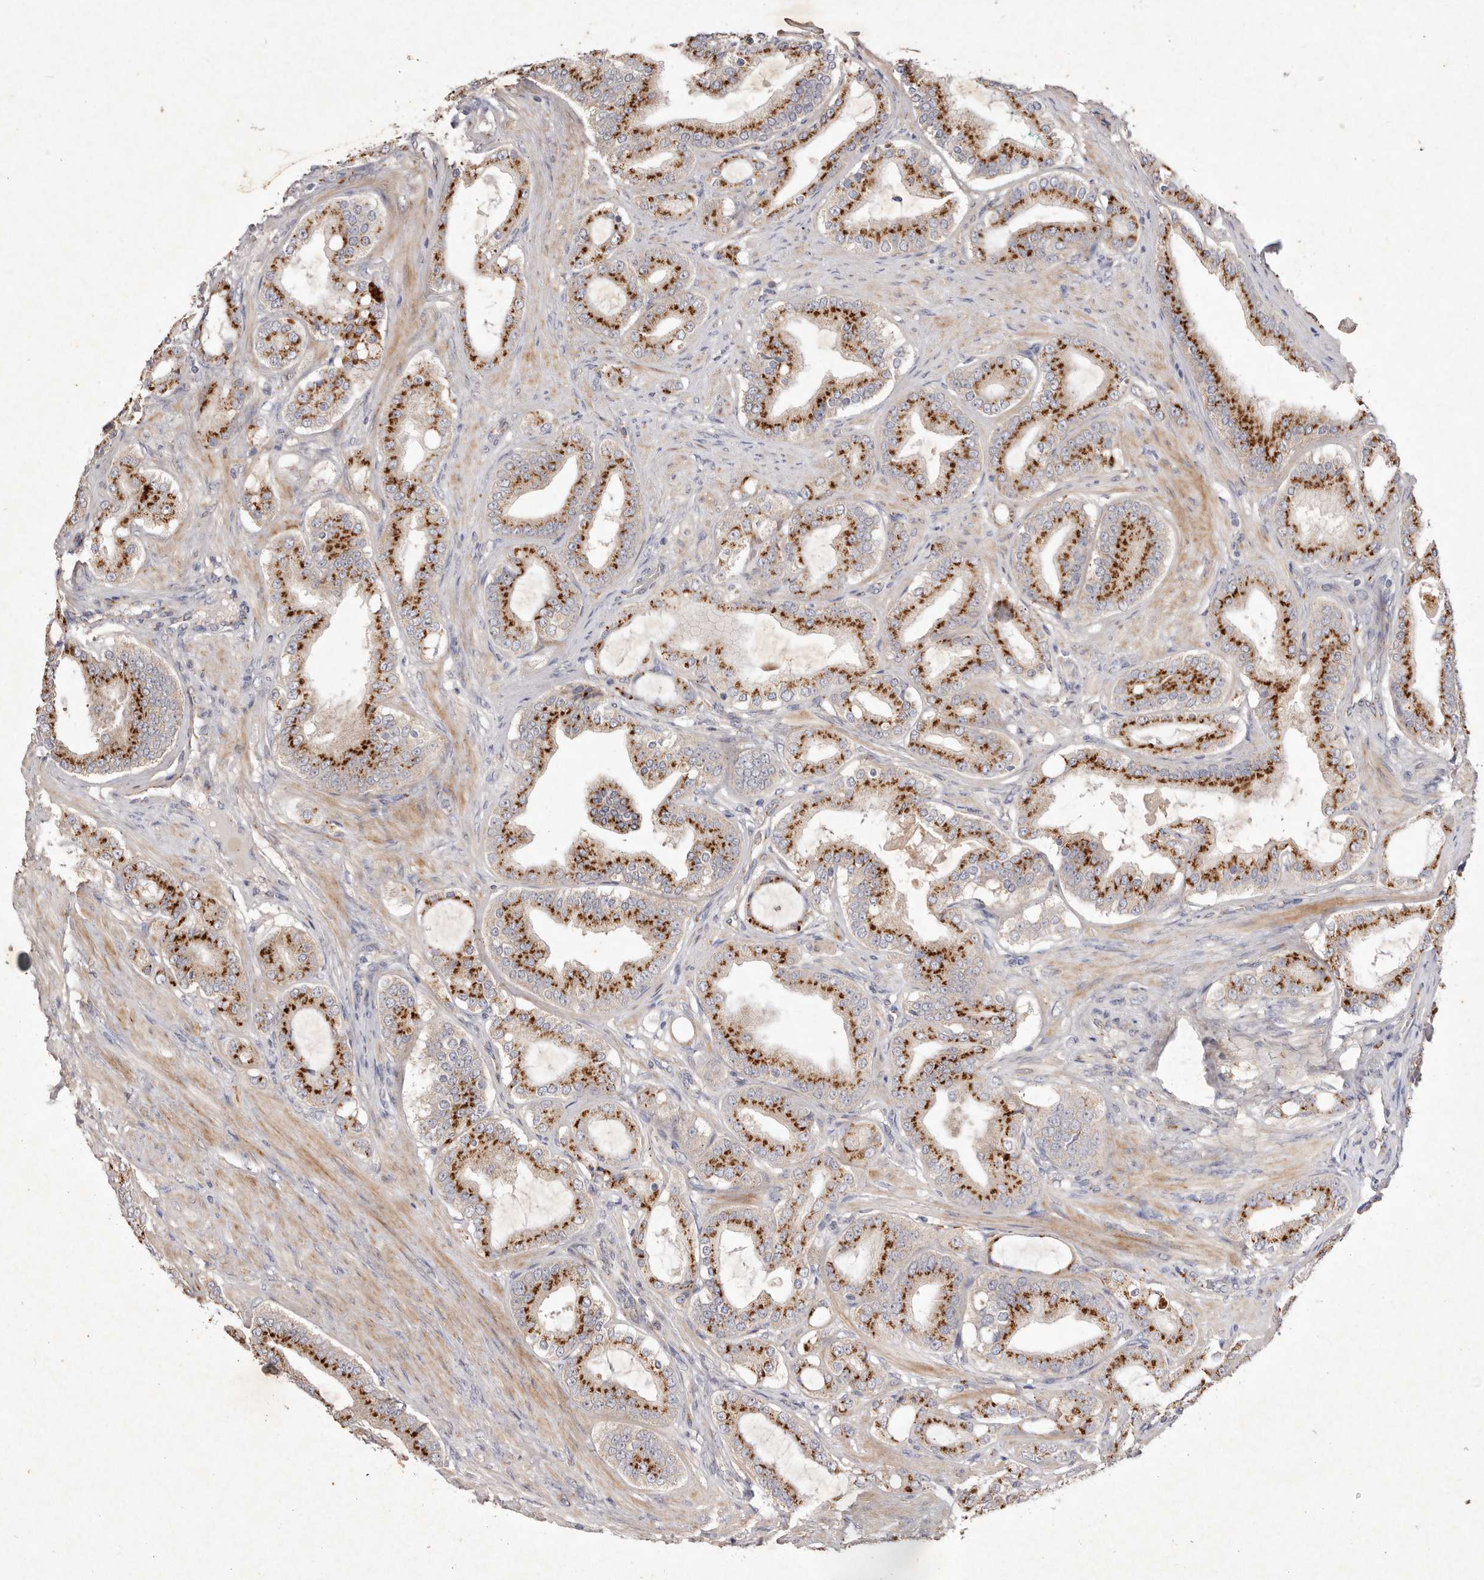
{"staining": {"intensity": "strong", "quantity": ">75%", "location": "cytoplasmic/membranous"}, "tissue": "prostate cancer", "cell_type": "Tumor cells", "image_type": "cancer", "snomed": [{"axis": "morphology", "description": "Adenocarcinoma, High grade"}, {"axis": "topography", "description": "Prostate"}], "caption": "Tumor cells display high levels of strong cytoplasmic/membranous positivity in about >75% of cells in human prostate high-grade adenocarcinoma. (DAB (3,3'-diaminobenzidine) IHC, brown staining for protein, blue staining for nuclei).", "gene": "USP24", "patient": {"sex": "male", "age": 60}}